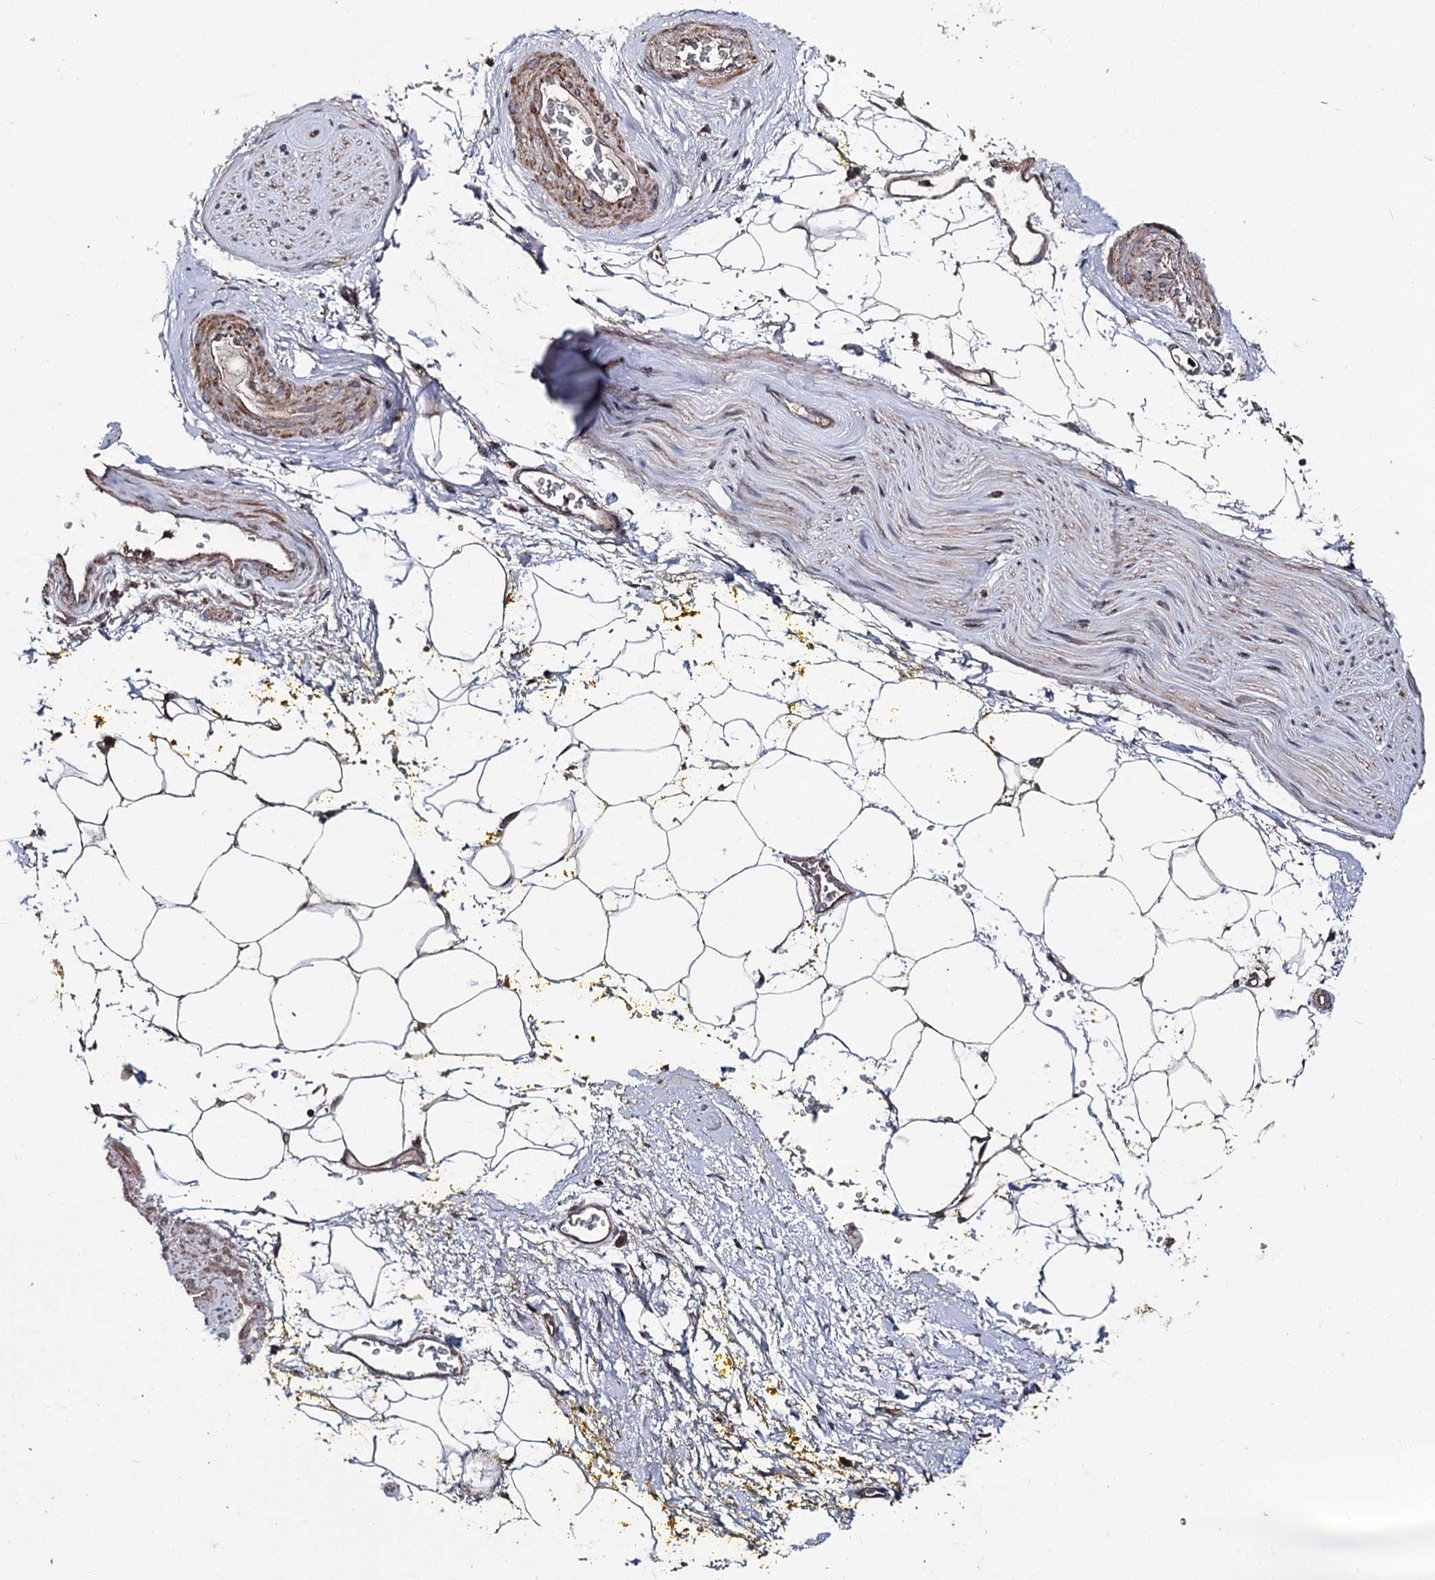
{"staining": {"intensity": "weak", "quantity": ">75%", "location": "cytoplasmic/membranous"}, "tissue": "adipose tissue", "cell_type": "Adipocytes", "image_type": "normal", "snomed": [{"axis": "morphology", "description": "Normal tissue, NOS"}, {"axis": "morphology", "description": "Adenocarcinoma, Low grade"}, {"axis": "topography", "description": "Prostate"}, {"axis": "topography", "description": "Peripheral nerve tissue"}], "caption": "Weak cytoplasmic/membranous protein expression is present in about >75% of adipocytes in adipose tissue.", "gene": "MINDY3", "patient": {"sex": "male", "age": 63}}